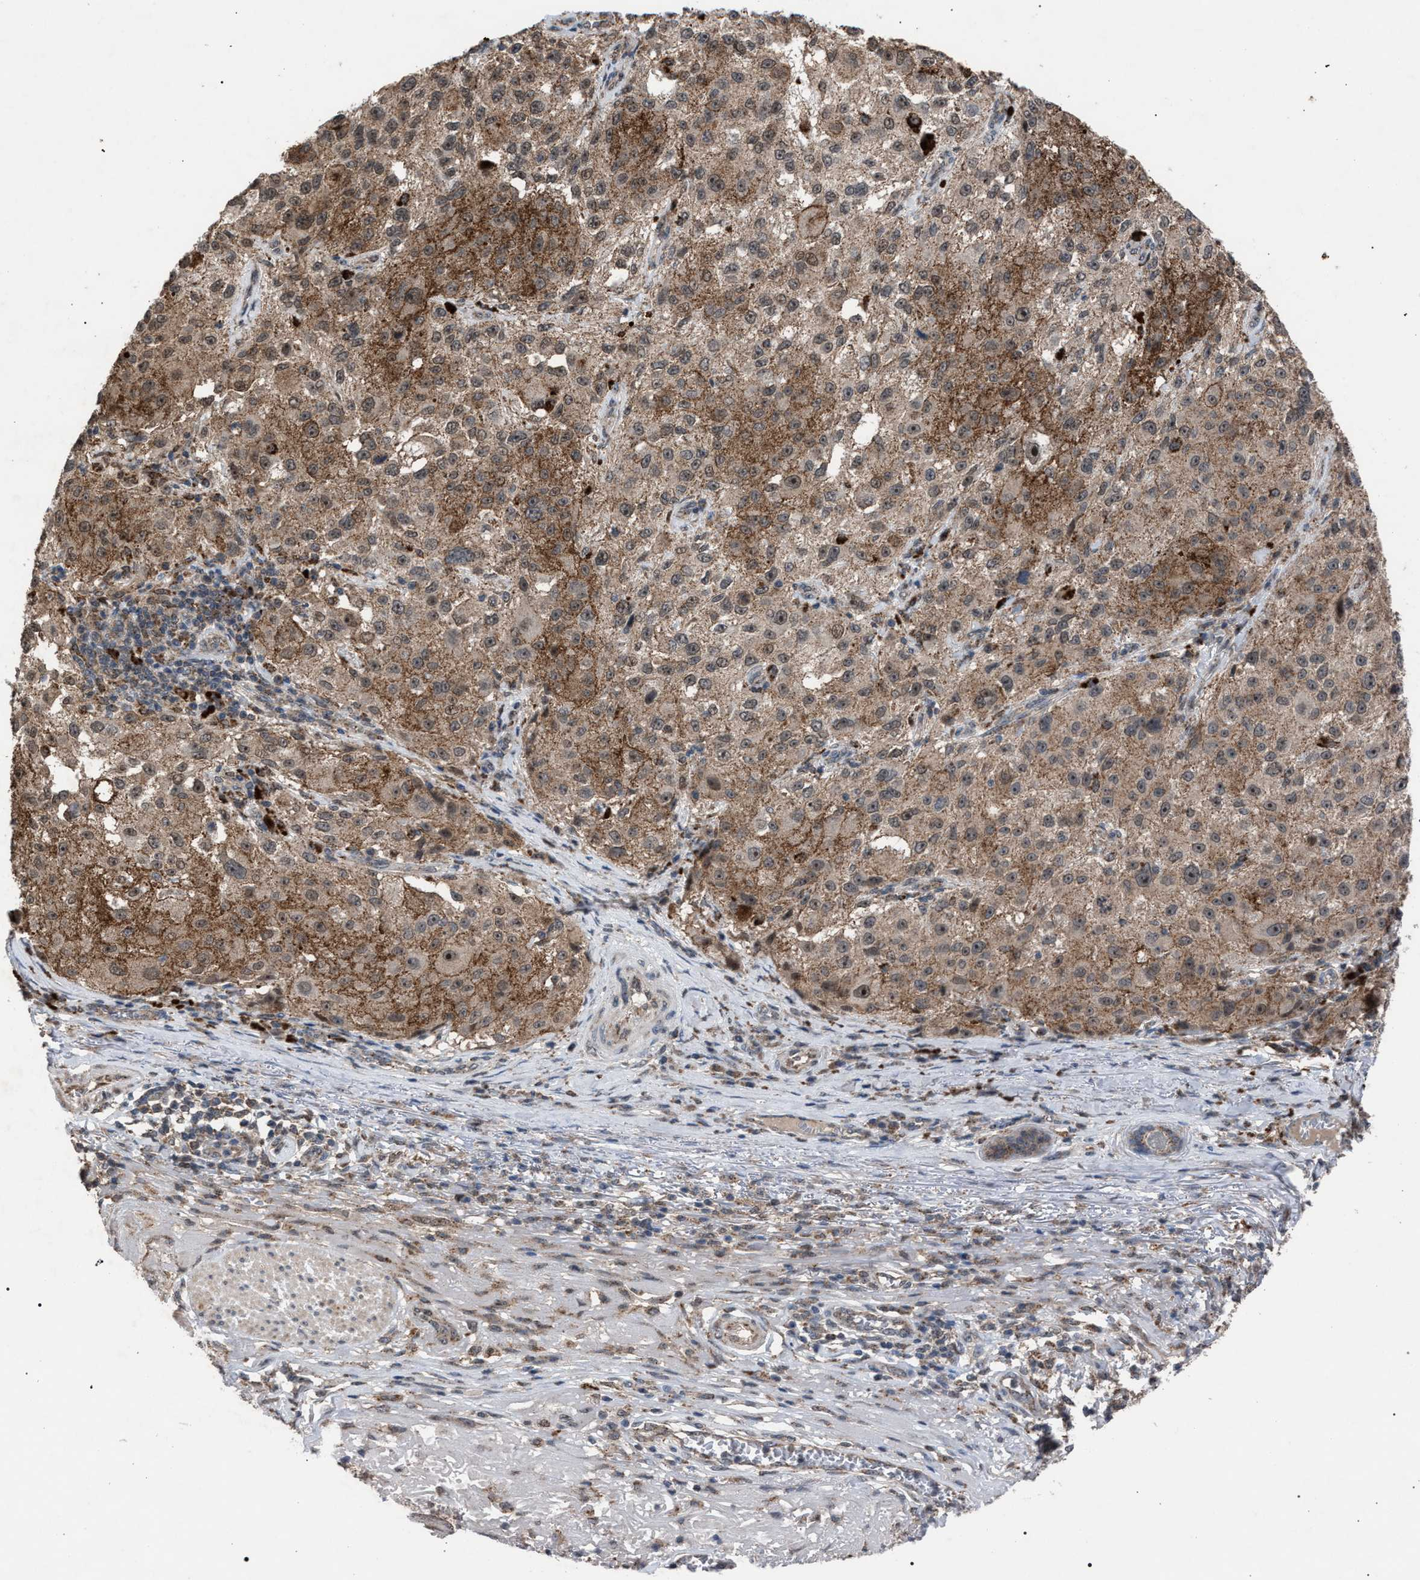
{"staining": {"intensity": "moderate", "quantity": ">75%", "location": "cytoplasmic/membranous,nuclear"}, "tissue": "melanoma", "cell_type": "Tumor cells", "image_type": "cancer", "snomed": [{"axis": "morphology", "description": "Necrosis, NOS"}, {"axis": "morphology", "description": "Malignant melanoma, NOS"}, {"axis": "topography", "description": "Skin"}], "caption": "Protein staining by immunohistochemistry (IHC) reveals moderate cytoplasmic/membranous and nuclear staining in approximately >75% of tumor cells in malignant melanoma.", "gene": "HSD17B4", "patient": {"sex": "female", "age": 87}}